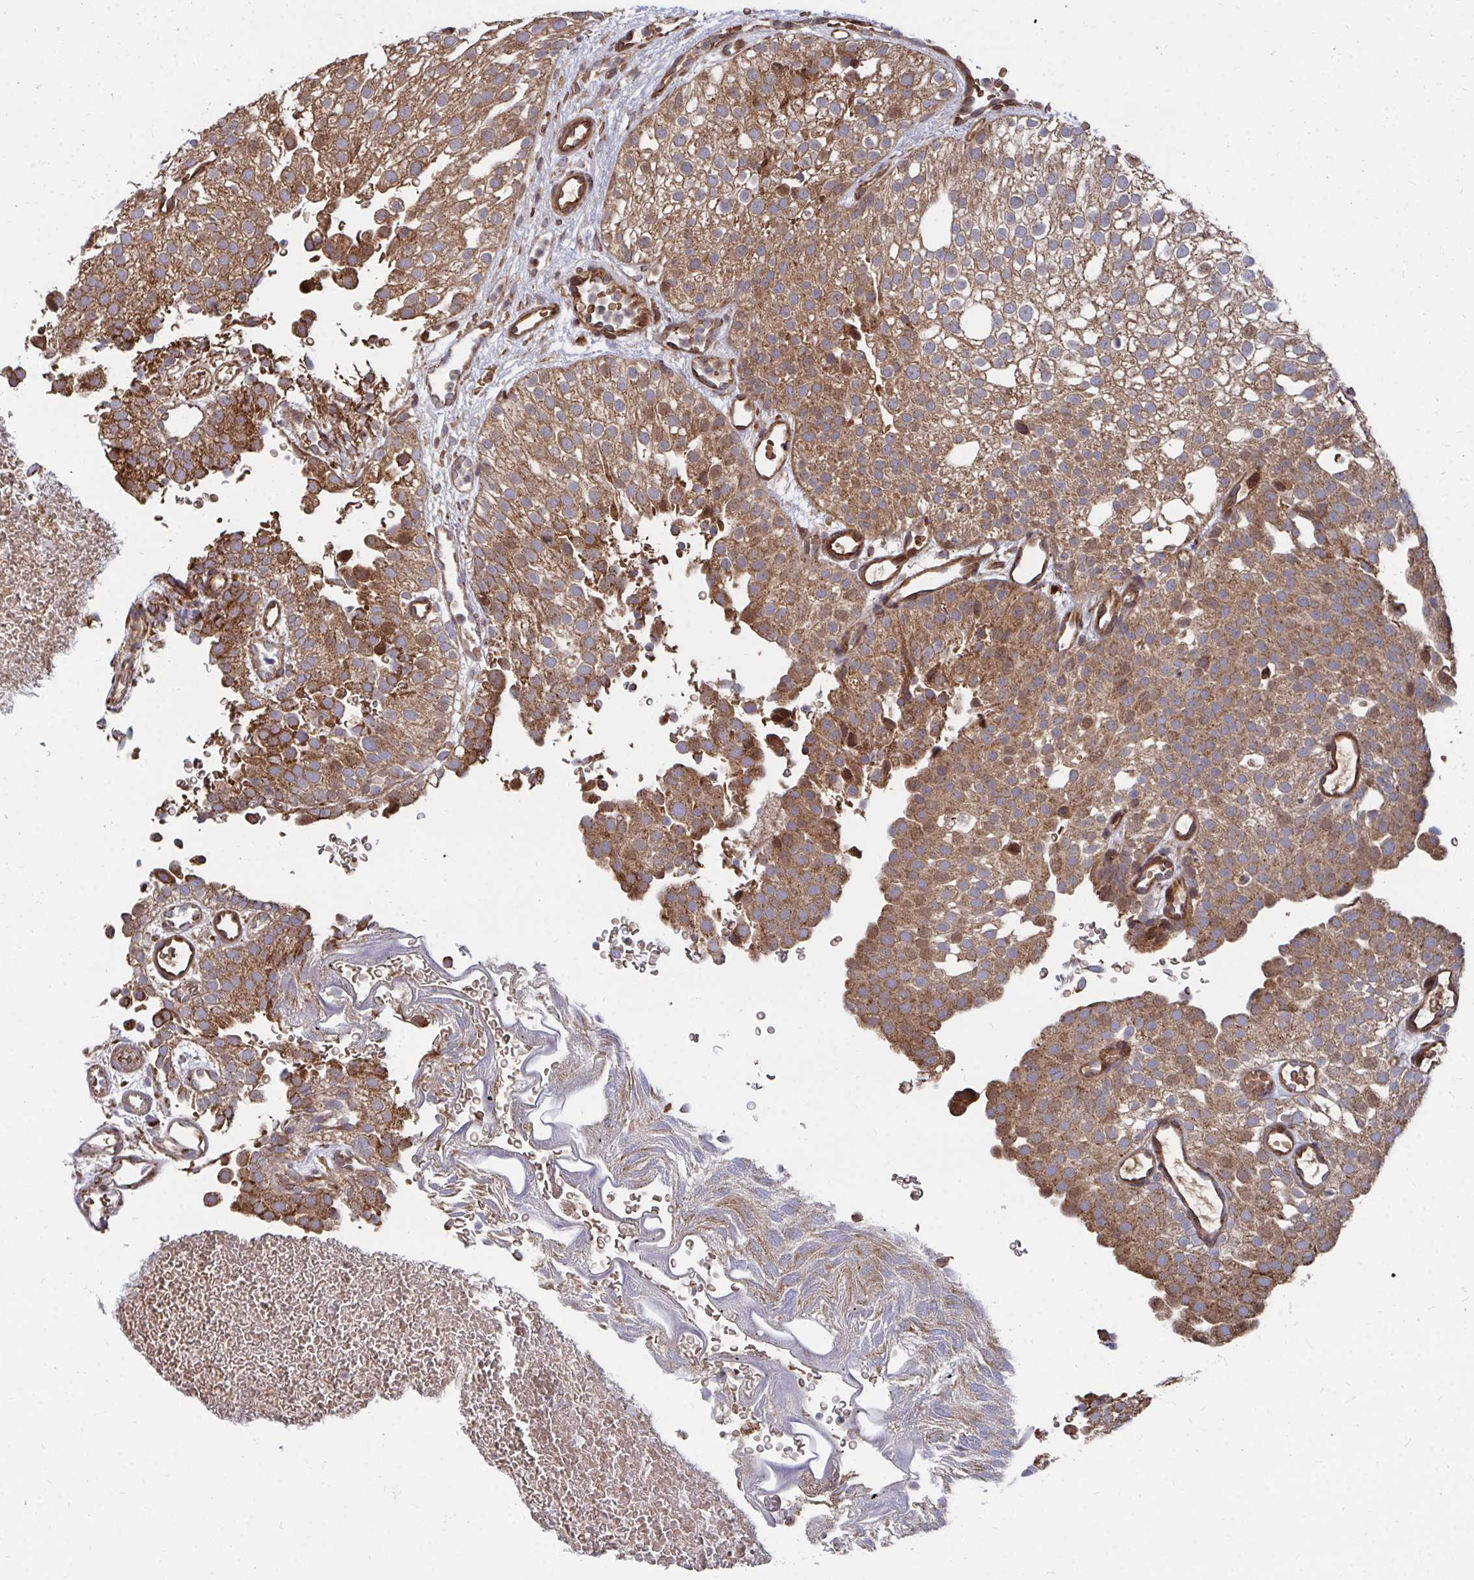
{"staining": {"intensity": "moderate", "quantity": ">75%", "location": "cytoplasmic/membranous"}, "tissue": "urothelial cancer", "cell_type": "Tumor cells", "image_type": "cancer", "snomed": [{"axis": "morphology", "description": "Urothelial carcinoma, Low grade"}, {"axis": "topography", "description": "Urinary bladder"}], "caption": "Immunohistochemical staining of human urothelial cancer exhibits medium levels of moderate cytoplasmic/membranous staining in about >75% of tumor cells. The protein is shown in brown color, while the nuclei are stained blue.", "gene": "FAM89A", "patient": {"sex": "male", "age": 78}}